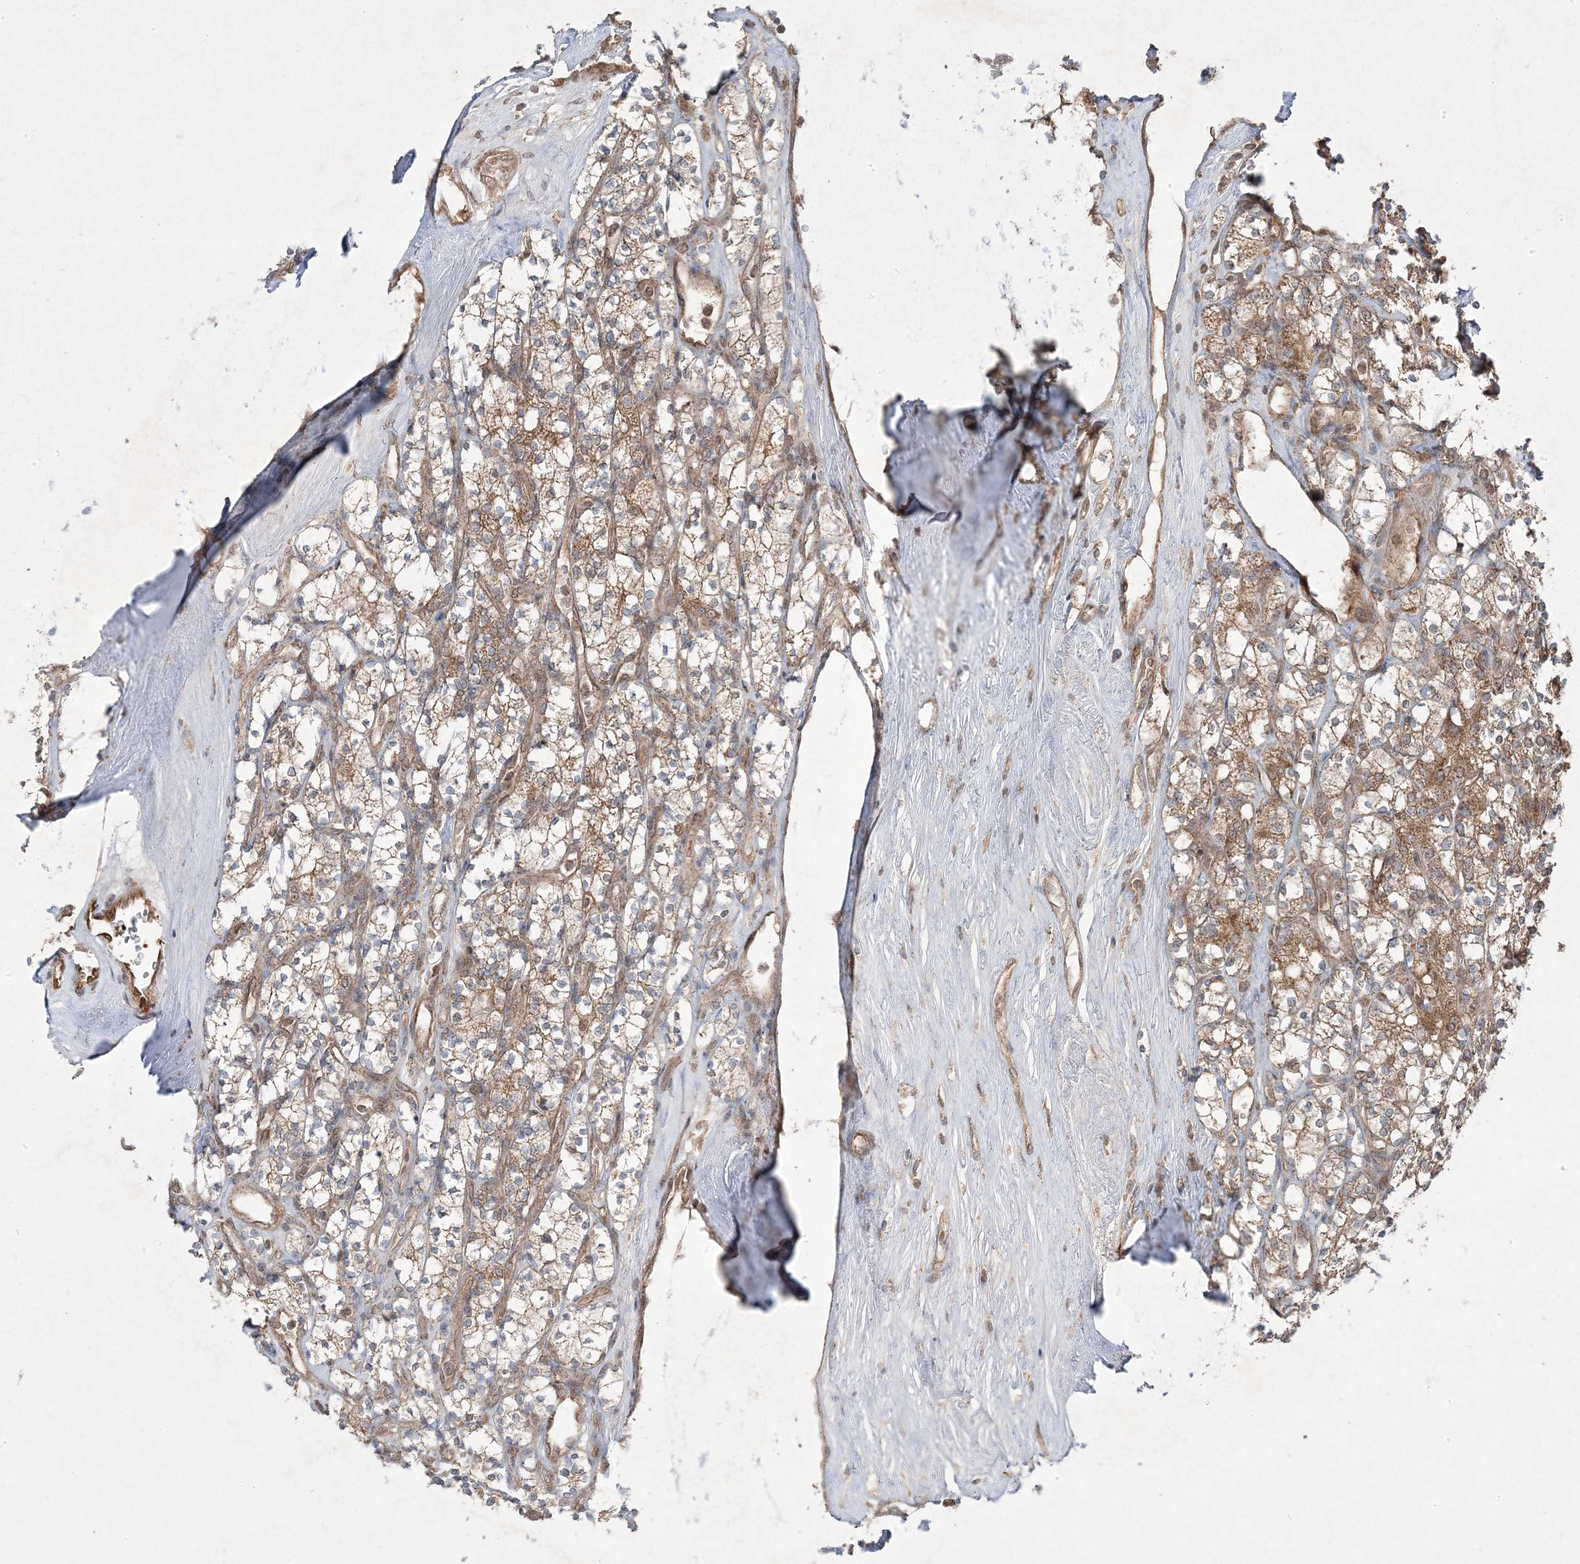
{"staining": {"intensity": "moderate", "quantity": "25%-75%", "location": "cytoplasmic/membranous"}, "tissue": "renal cancer", "cell_type": "Tumor cells", "image_type": "cancer", "snomed": [{"axis": "morphology", "description": "Adenocarcinoma, NOS"}, {"axis": "topography", "description": "Kidney"}], "caption": "Human adenocarcinoma (renal) stained with a brown dye reveals moderate cytoplasmic/membranous positive expression in about 25%-75% of tumor cells.", "gene": "PLEKHM2", "patient": {"sex": "male", "age": 77}}